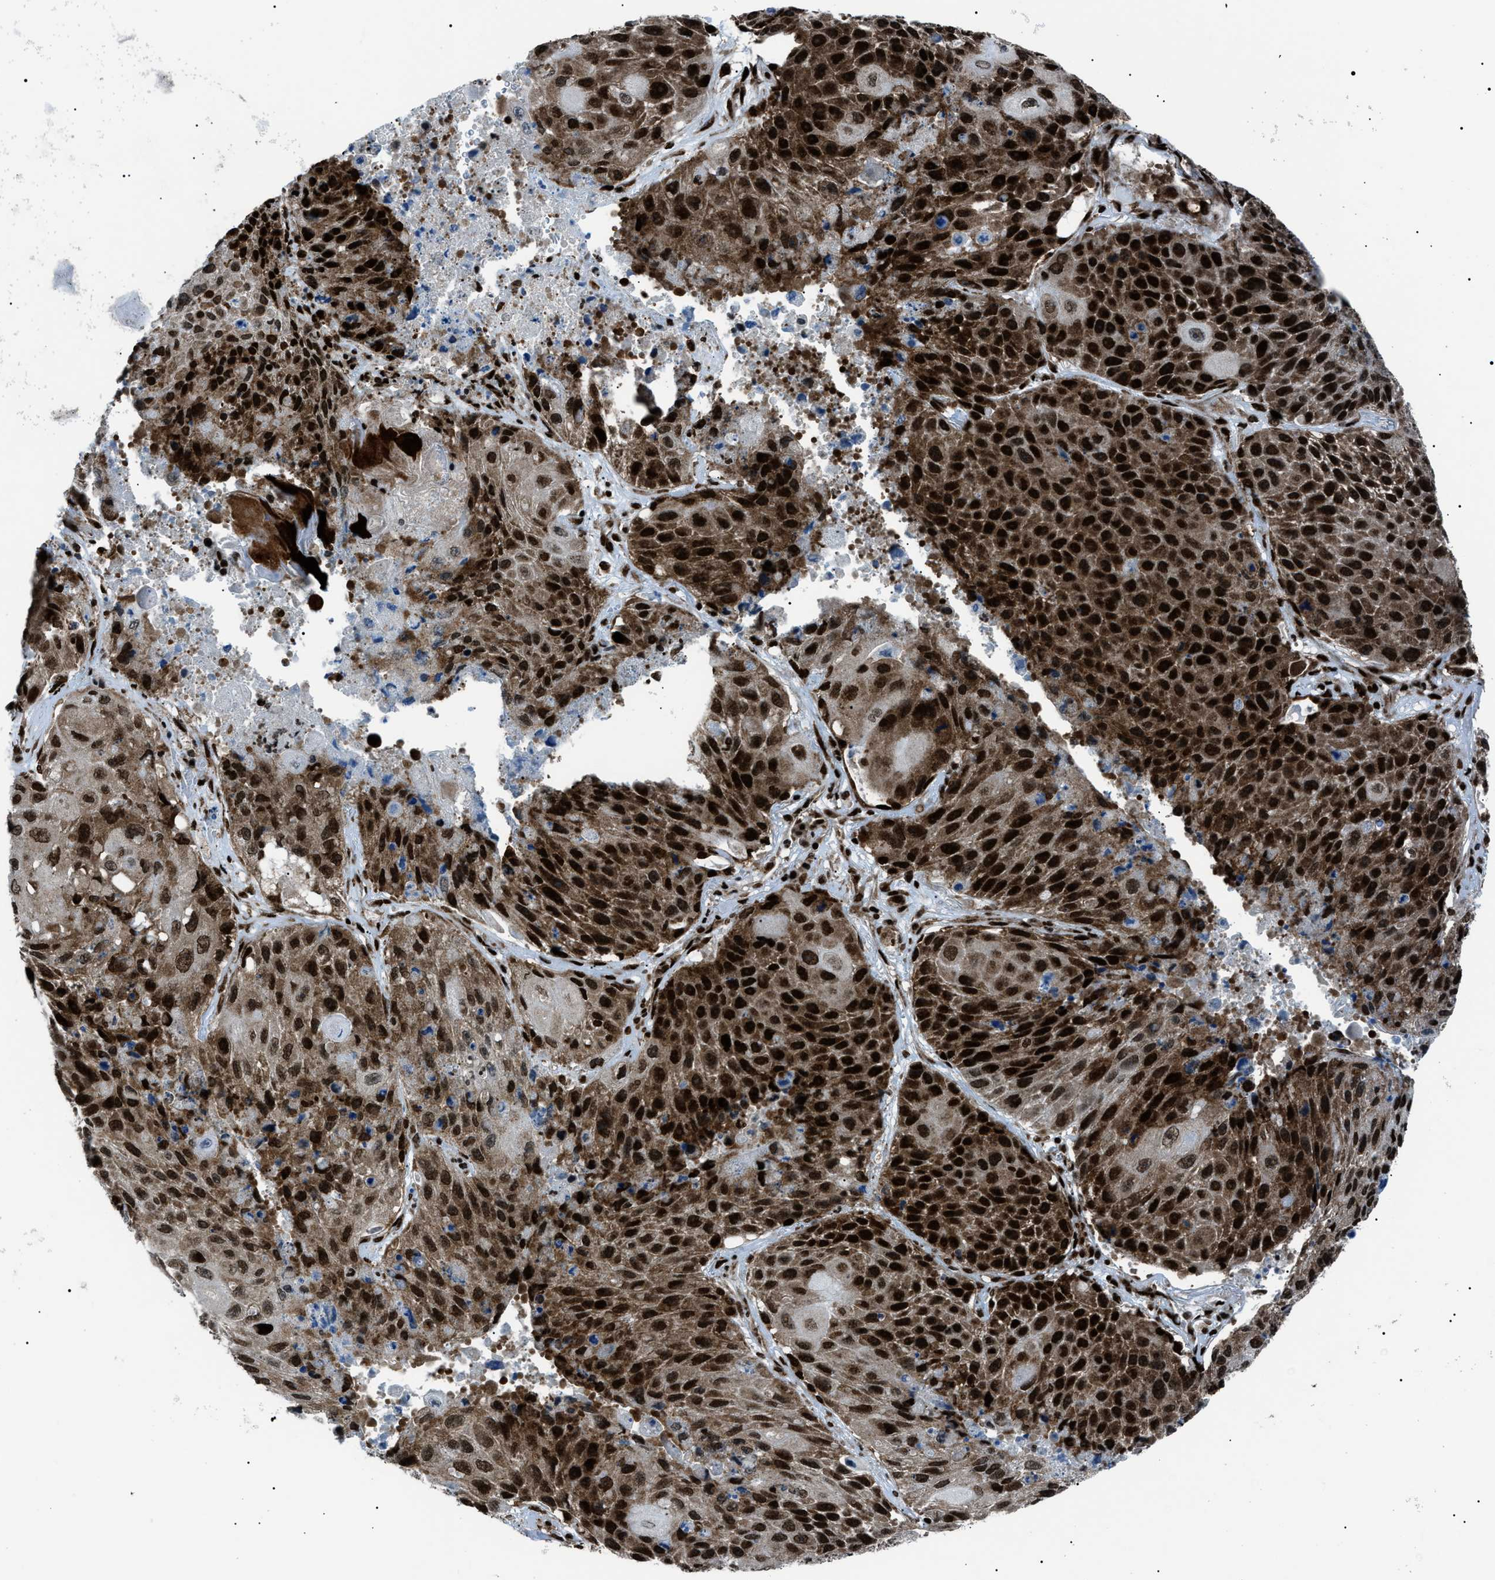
{"staining": {"intensity": "strong", "quantity": ">75%", "location": "cytoplasmic/membranous,nuclear"}, "tissue": "lung cancer", "cell_type": "Tumor cells", "image_type": "cancer", "snomed": [{"axis": "morphology", "description": "Squamous cell carcinoma, NOS"}, {"axis": "topography", "description": "Lung"}], "caption": "About >75% of tumor cells in lung cancer (squamous cell carcinoma) display strong cytoplasmic/membranous and nuclear protein expression as visualized by brown immunohistochemical staining.", "gene": "HNRNPK", "patient": {"sex": "male", "age": 61}}